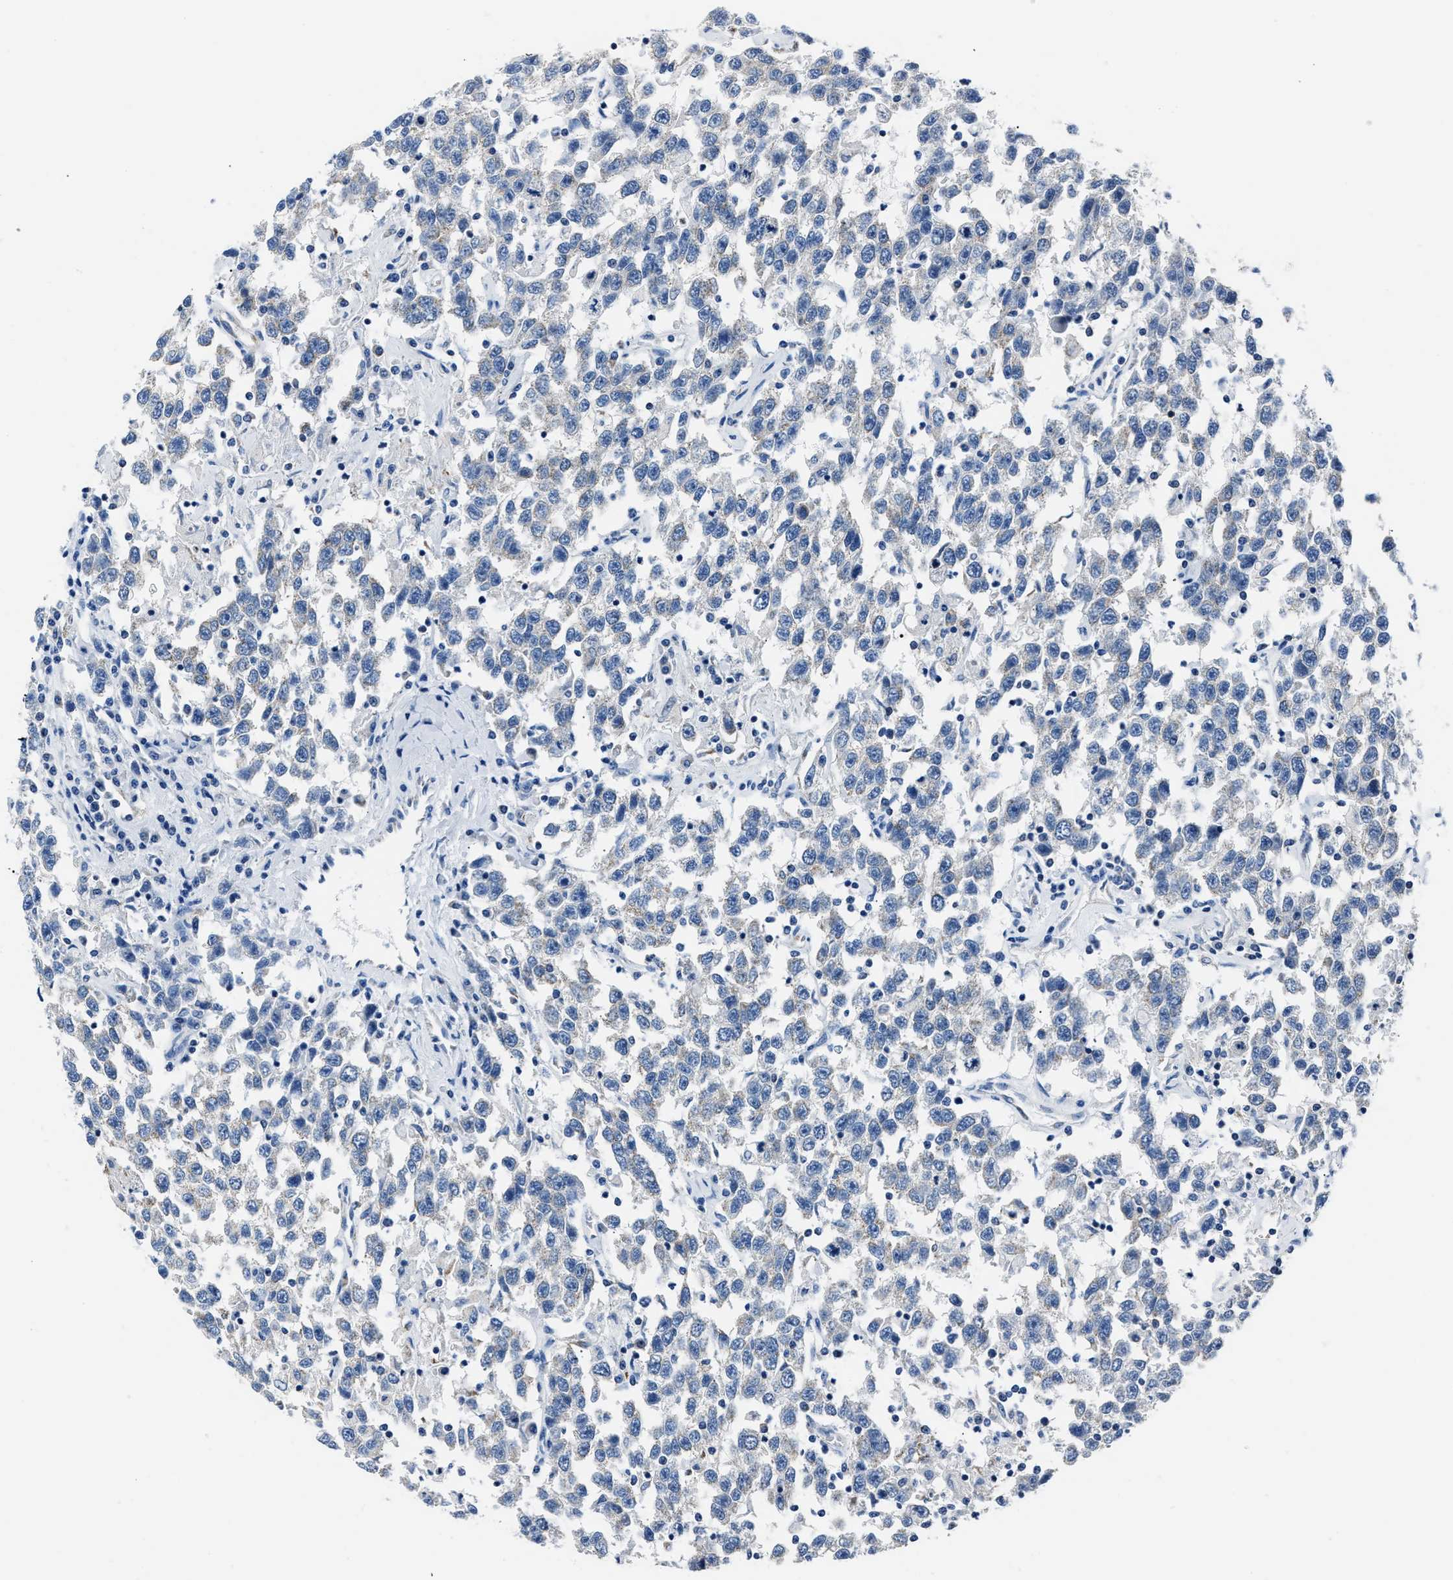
{"staining": {"intensity": "negative", "quantity": "none", "location": "none"}, "tissue": "testis cancer", "cell_type": "Tumor cells", "image_type": "cancer", "snomed": [{"axis": "morphology", "description": "Seminoma, NOS"}, {"axis": "topography", "description": "Testis"}], "caption": "A high-resolution photomicrograph shows immunohistochemistry (IHC) staining of testis seminoma, which demonstrates no significant expression in tumor cells.", "gene": "AMACR", "patient": {"sex": "male", "age": 41}}